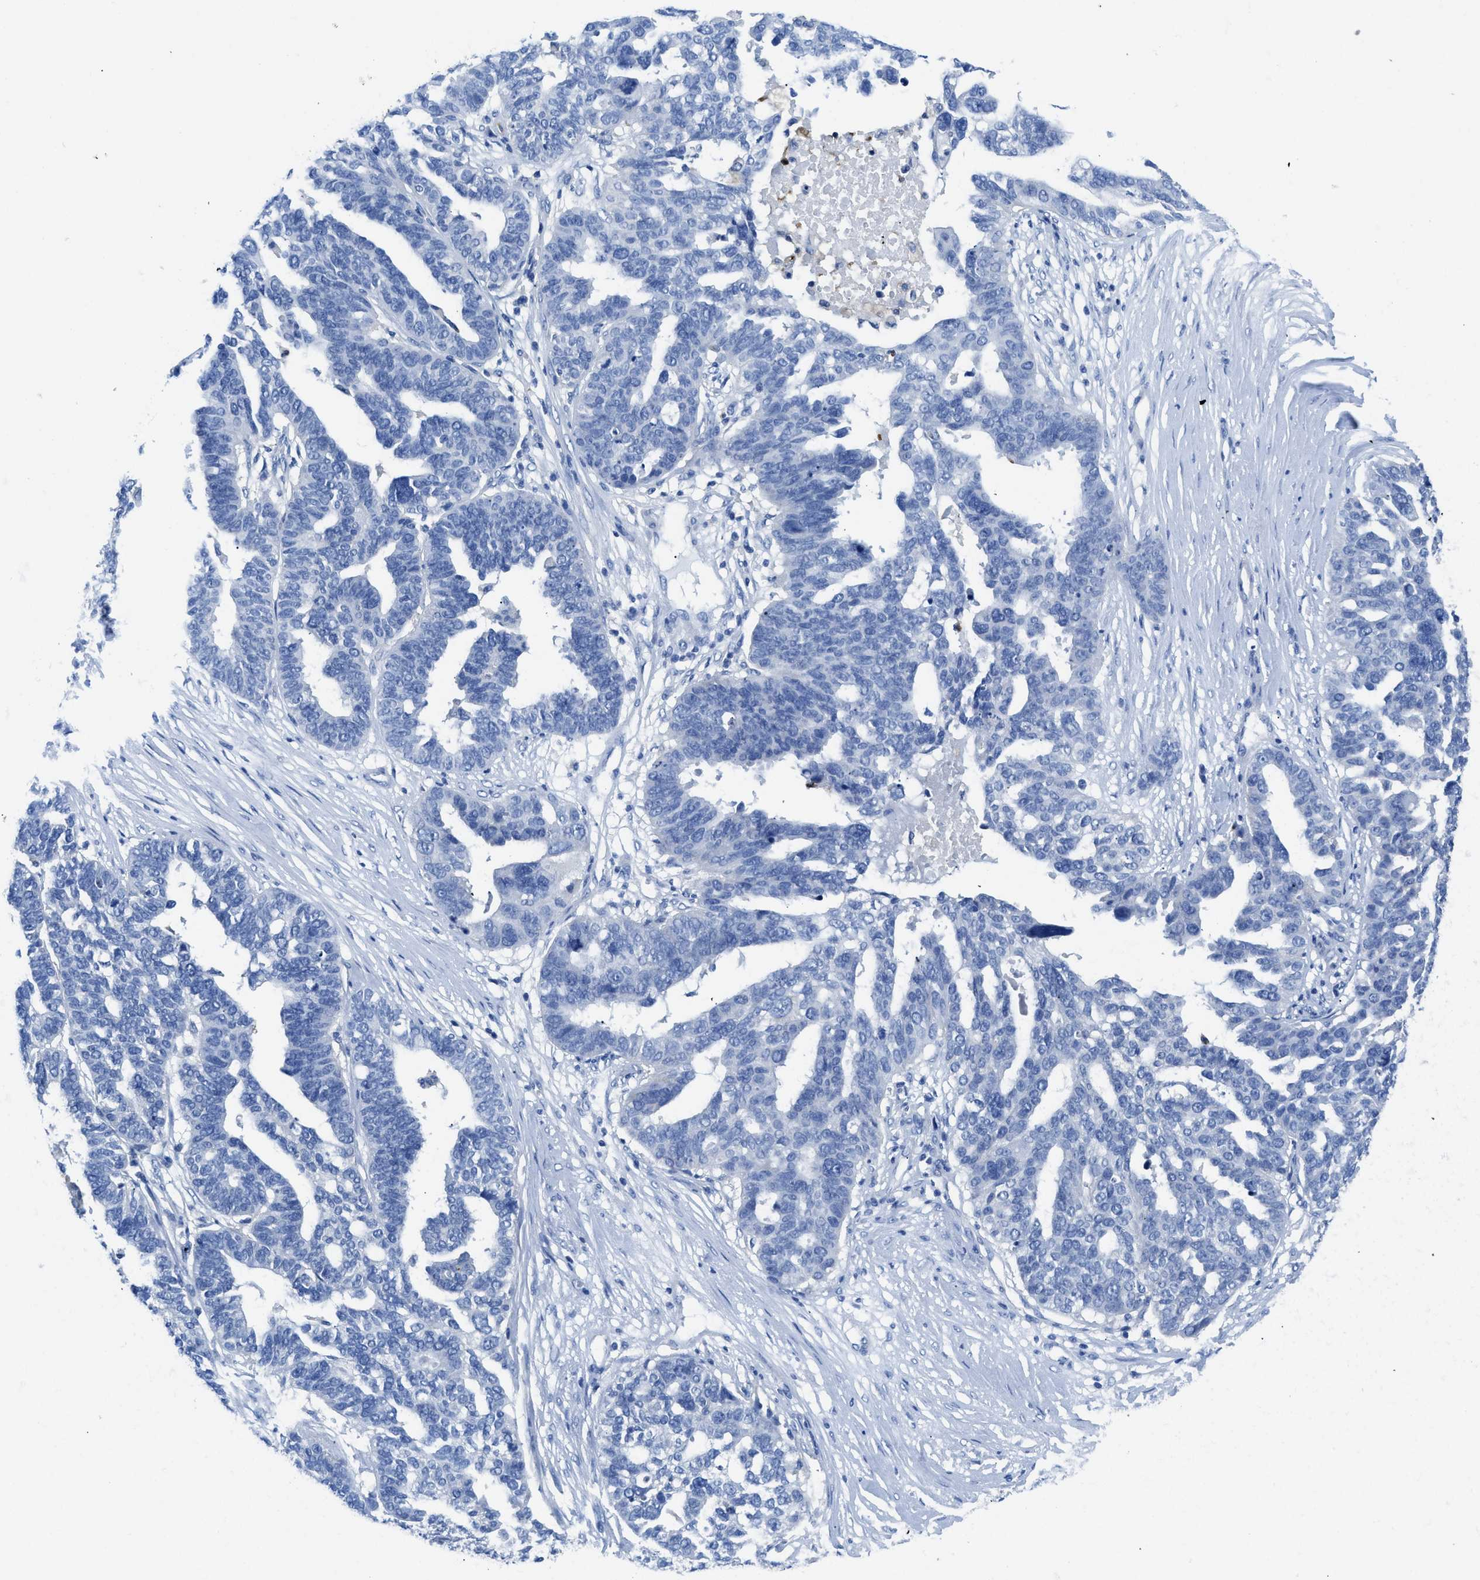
{"staining": {"intensity": "negative", "quantity": "none", "location": "none"}, "tissue": "ovarian cancer", "cell_type": "Tumor cells", "image_type": "cancer", "snomed": [{"axis": "morphology", "description": "Cystadenocarcinoma, serous, NOS"}, {"axis": "topography", "description": "Ovary"}], "caption": "Protein analysis of ovarian serous cystadenocarcinoma displays no significant staining in tumor cells.", "gene": "NEB", "patient": {"sex": "female", "age": 59}}